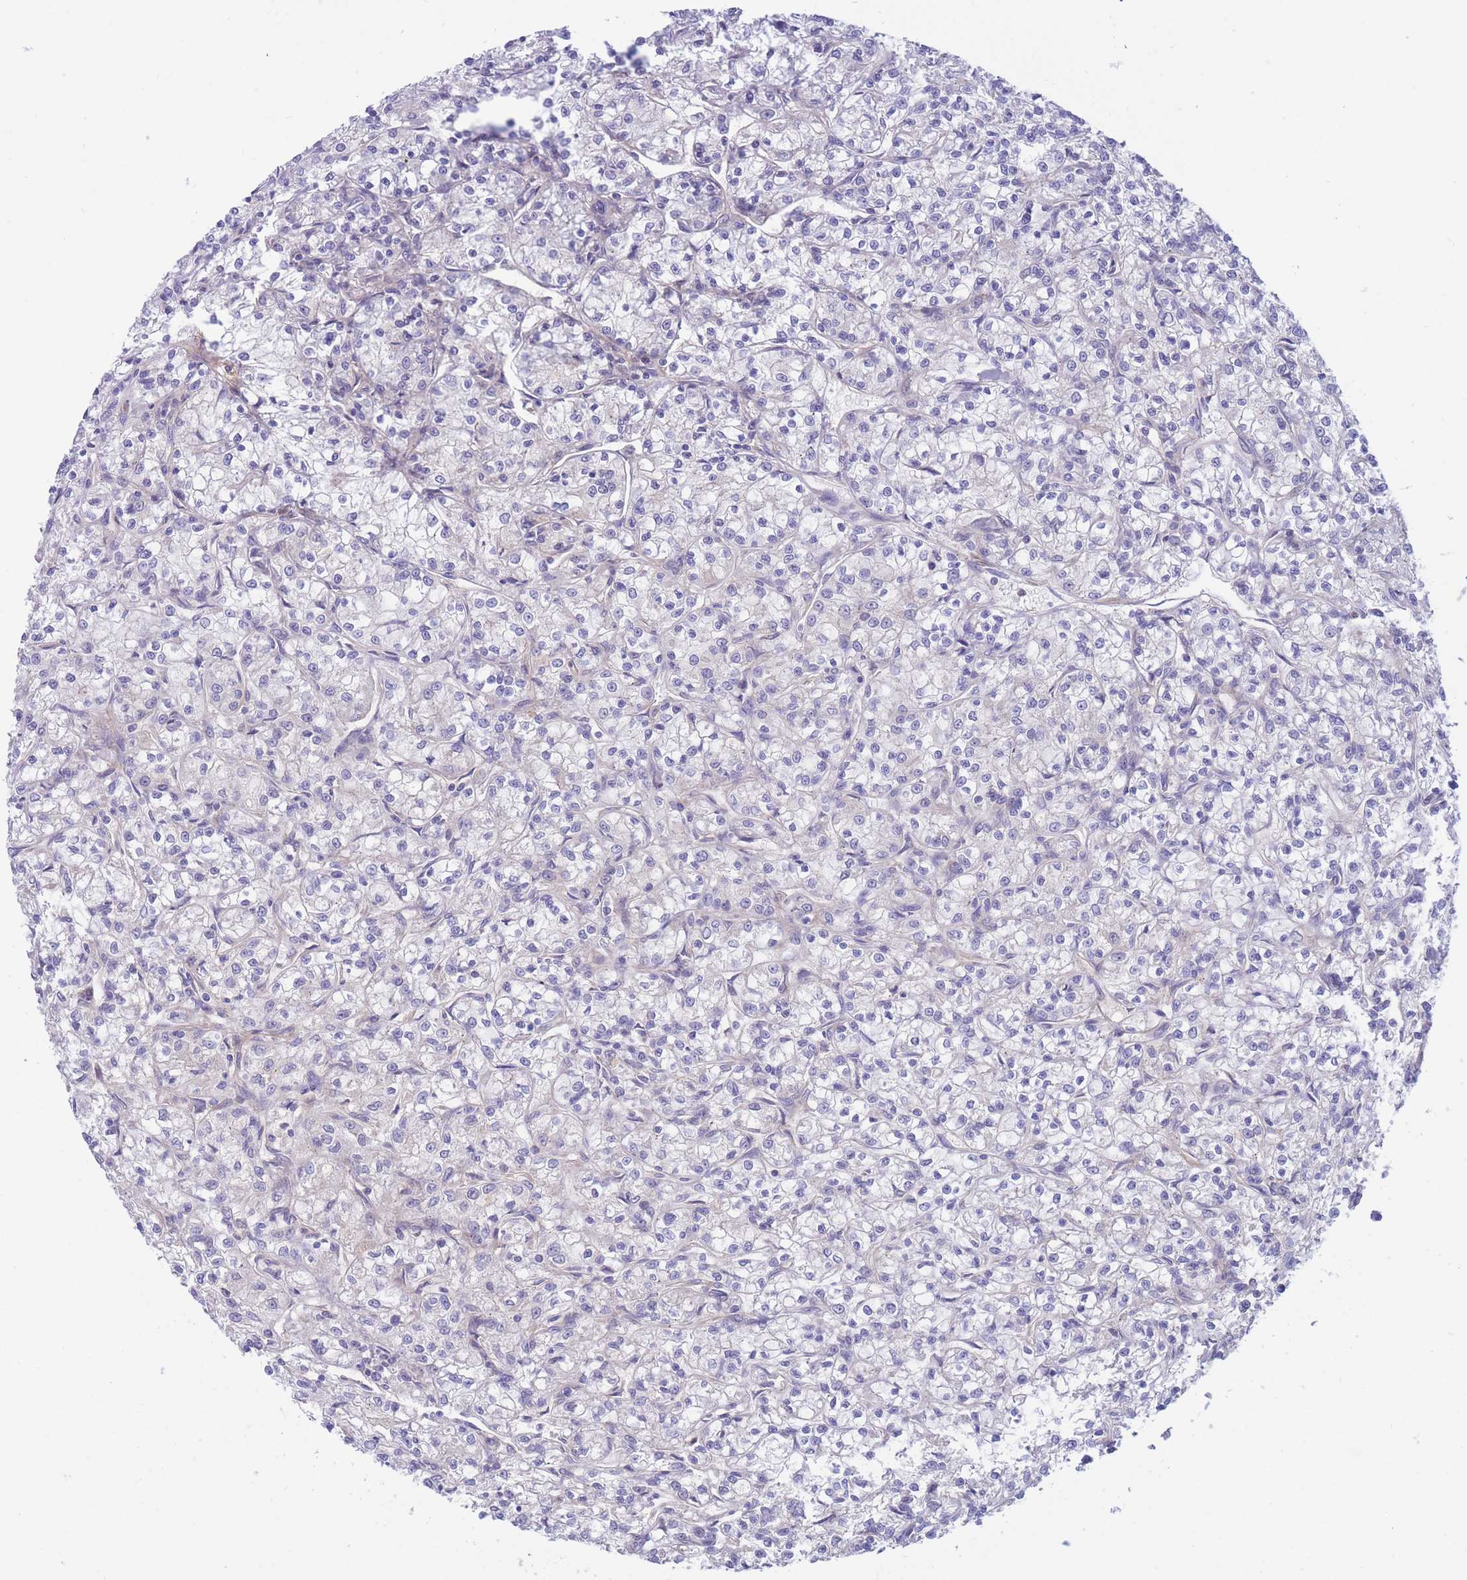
{"staining": {"intensity": "negative", "quantity": "none", "location": "none"}, "tissue": "renal cancer", "cell_type": "Tumor cells", "image_type": "cancer", "snomed": [{"axis": "morphology", "description": "Adenocarcinoma, NOS"}, {"axis": "topography", "description": "Kidney"}], "caption": "A high-resolution image shows immunohistochemistry staining of renal adenocarcinoma, which exhibits no significant expression in tumor cells.", "gene": "APOL4", "patient": {"sex": "female", "age": 59}}